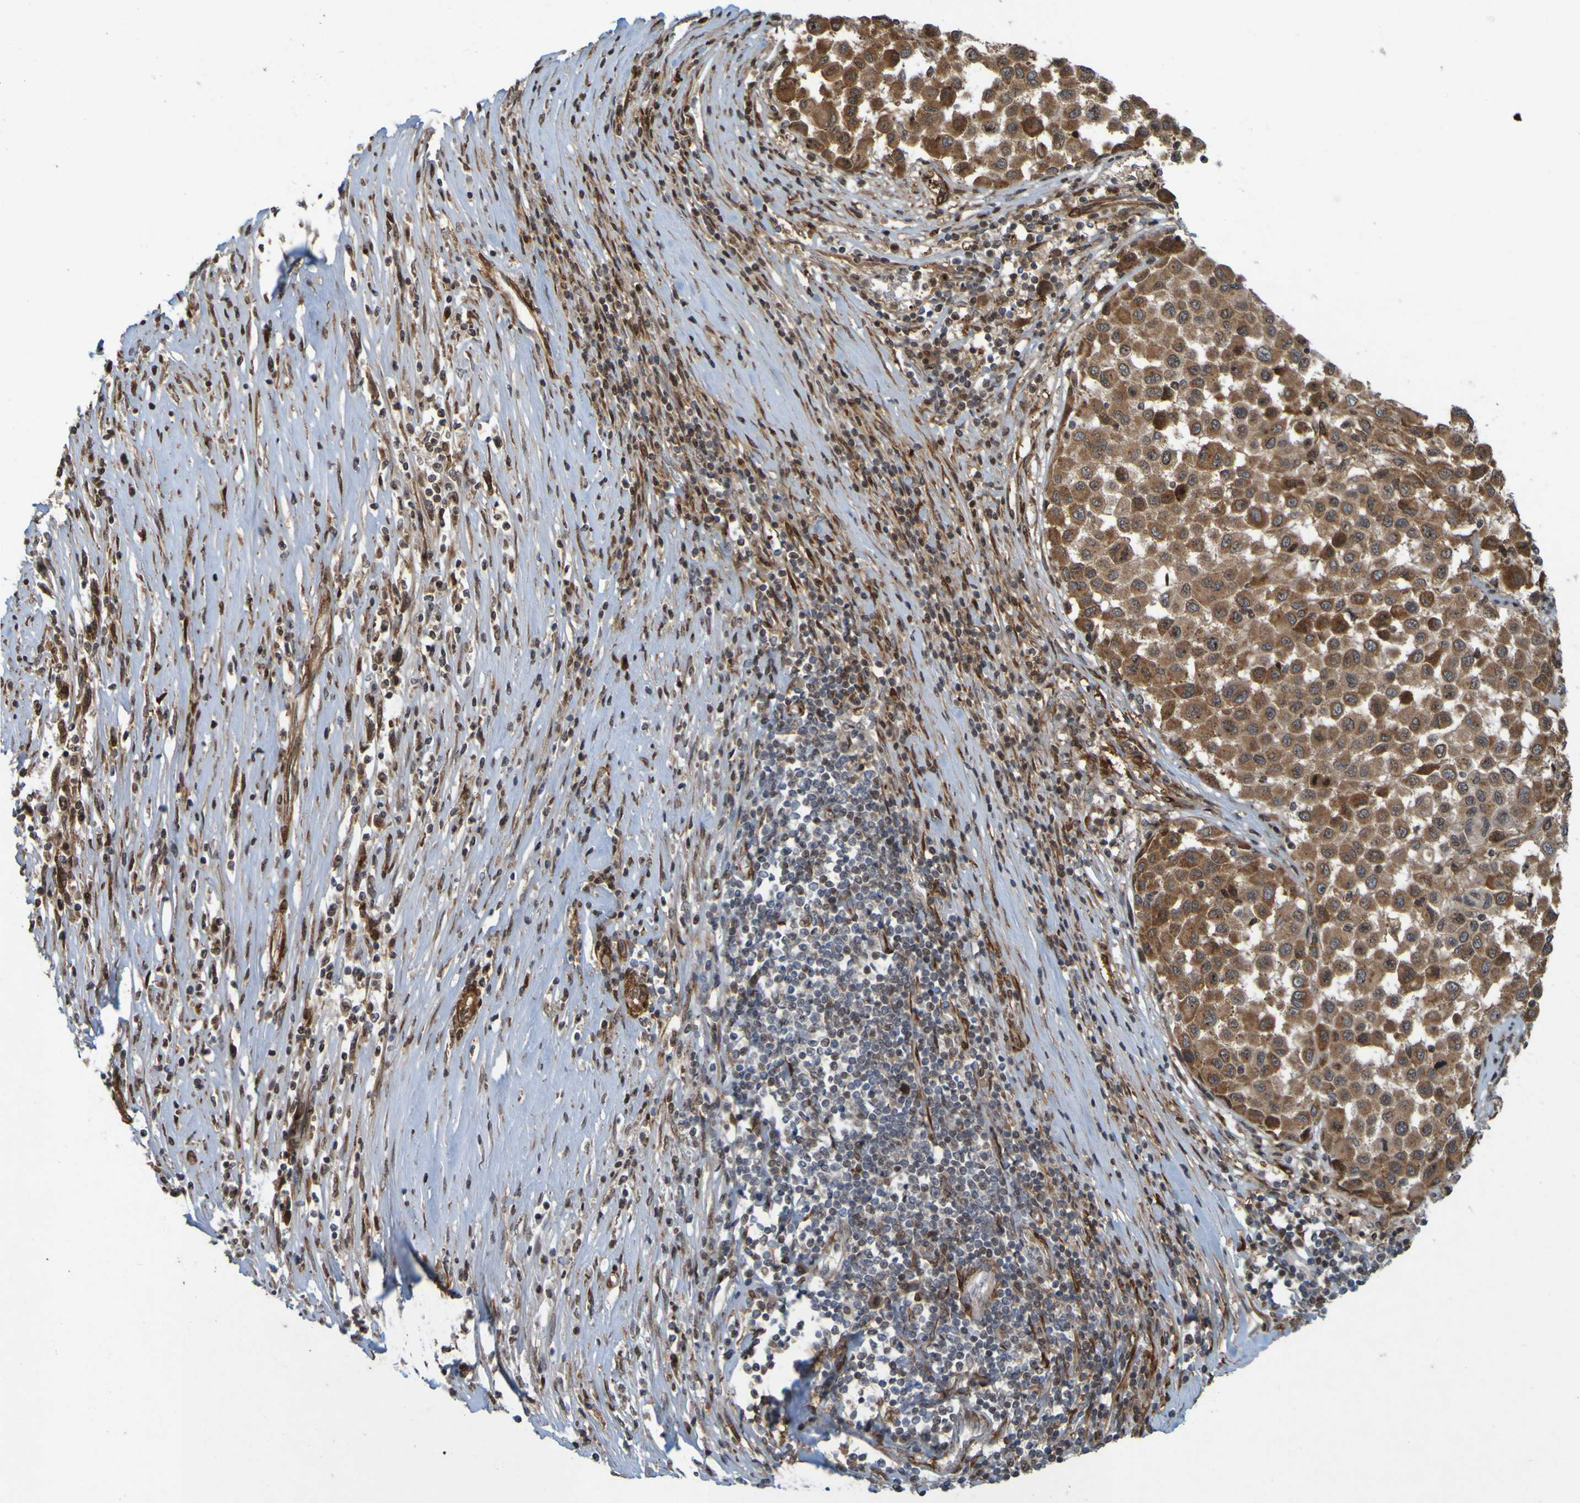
{"staining": {"intensity": "moderate", "quantity": ">75%", "location": "cytoplasmic/membranous"}, "tissue": "melanoma", "cell_type": "Tumor cells", "image_type": "cancer", "snomed": [{"axis": "morphology", "description": "Malignant melanoma, Metastatic site"}, {"axis": "topography", "description": "Lymph node"}], "caption": "Approximately >75% of tumor cells in human malignant melanoma (metastatic site) show moderate cytoplasmic/membranous protein expression as visualized by brown immunohistochemical staining.", "gene": "GUCY1A1", "patient": {"sex": "male", "age": 61}}